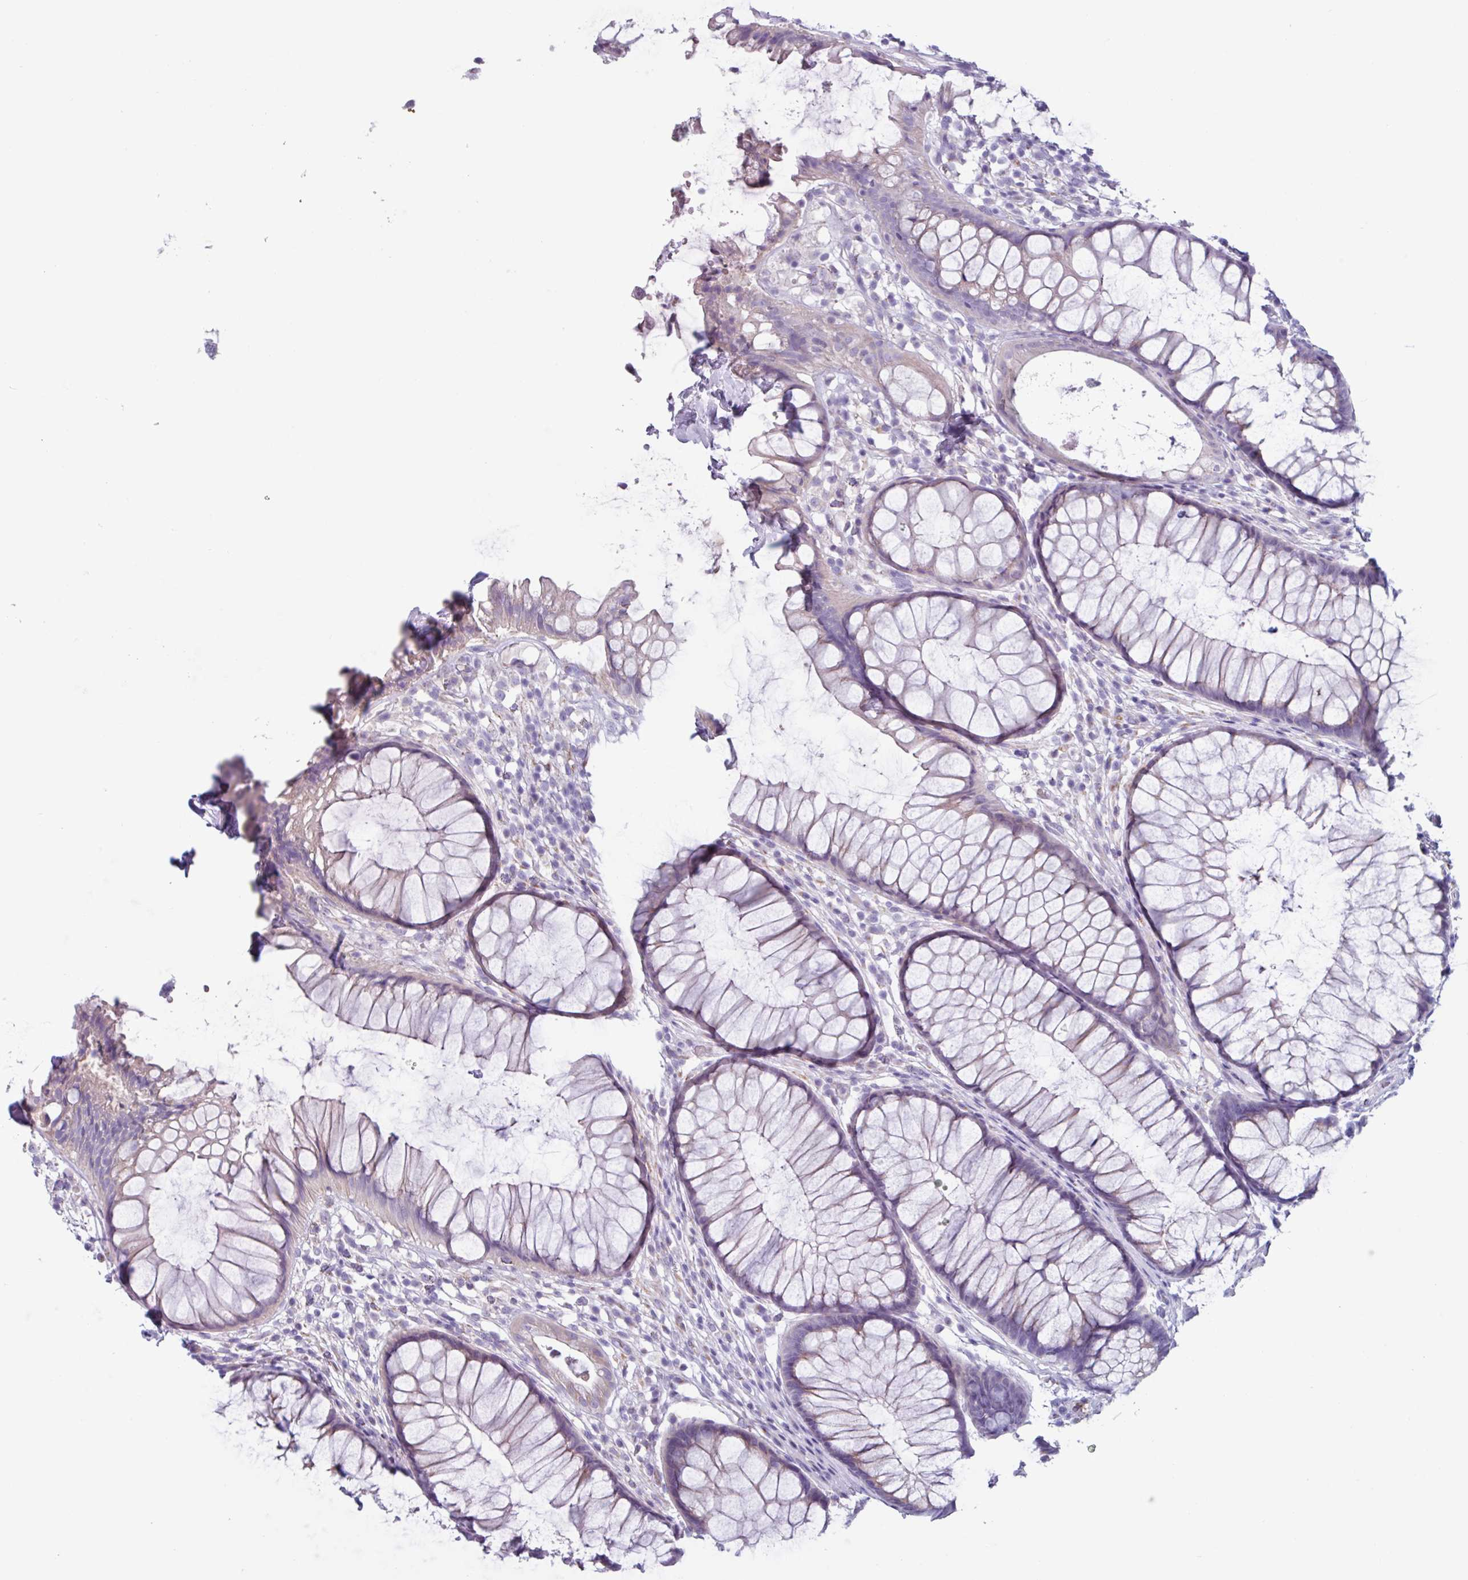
{"staining": {"intensity": "moderate", "quantity": "25%-75%", "location": "cytoplasmic/membranous"}, "tissue": "rectum", "cell_type": "Glandular cells", "image_type": "normal", "snomed": [{"axis": "morphology", "description": "Normal tissue, NOS"}, {"axis": "topography", "description": "Smooth muscle"}, {"axis": "topography", "description": "Rectum"}], "caption": "Glandular cells demonstrate medium levels of moderate cytoplasmic/membranous positivity in about 25%-75% of cells in normal rectum. (Brightfield microscopy of DAB IHC at high magnification).", "gene": "ADGRE1", "patient": {"sex": "male", "age": 53}}